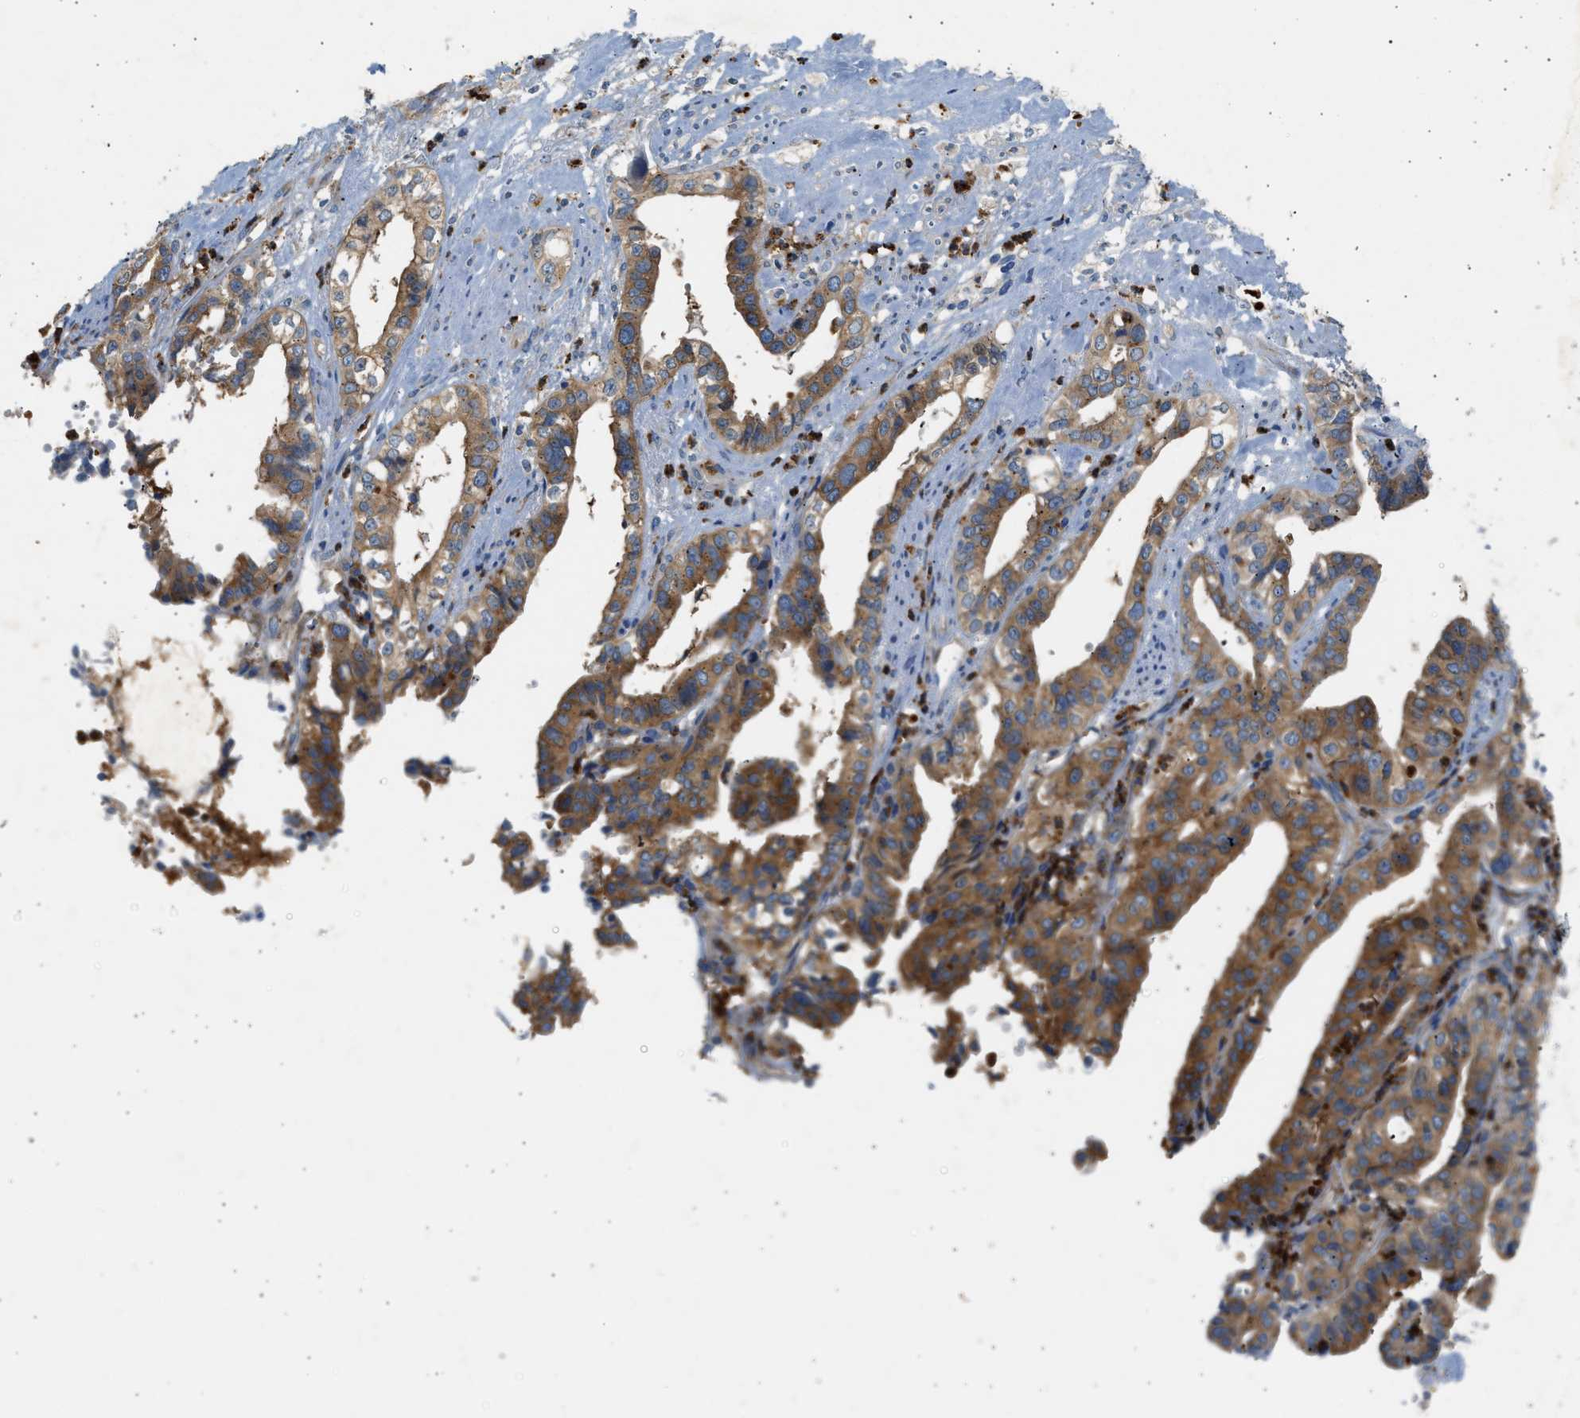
{"staining": {"intensity": "moderate", "quantity": ">75%", "location": "cytoplasmic/membranous"}, "tissue": "liver cancer", "cell_type": "Tumor cells", "image_type": "cancer", "snomed": [{"axis": "morphology", "description": "Cholangiocarcinoma"}, {"axis": "topography", "description": "Liver"}], "caption": "Liver cancer (cholangiocarcinoma) stained with a brown dye reveals moderate cytoplasmic/membranous positive positivity in approximately >75% of tumor cells.", "gene": "TRIM50", "patient": {"sex": "female", "age": 61}}